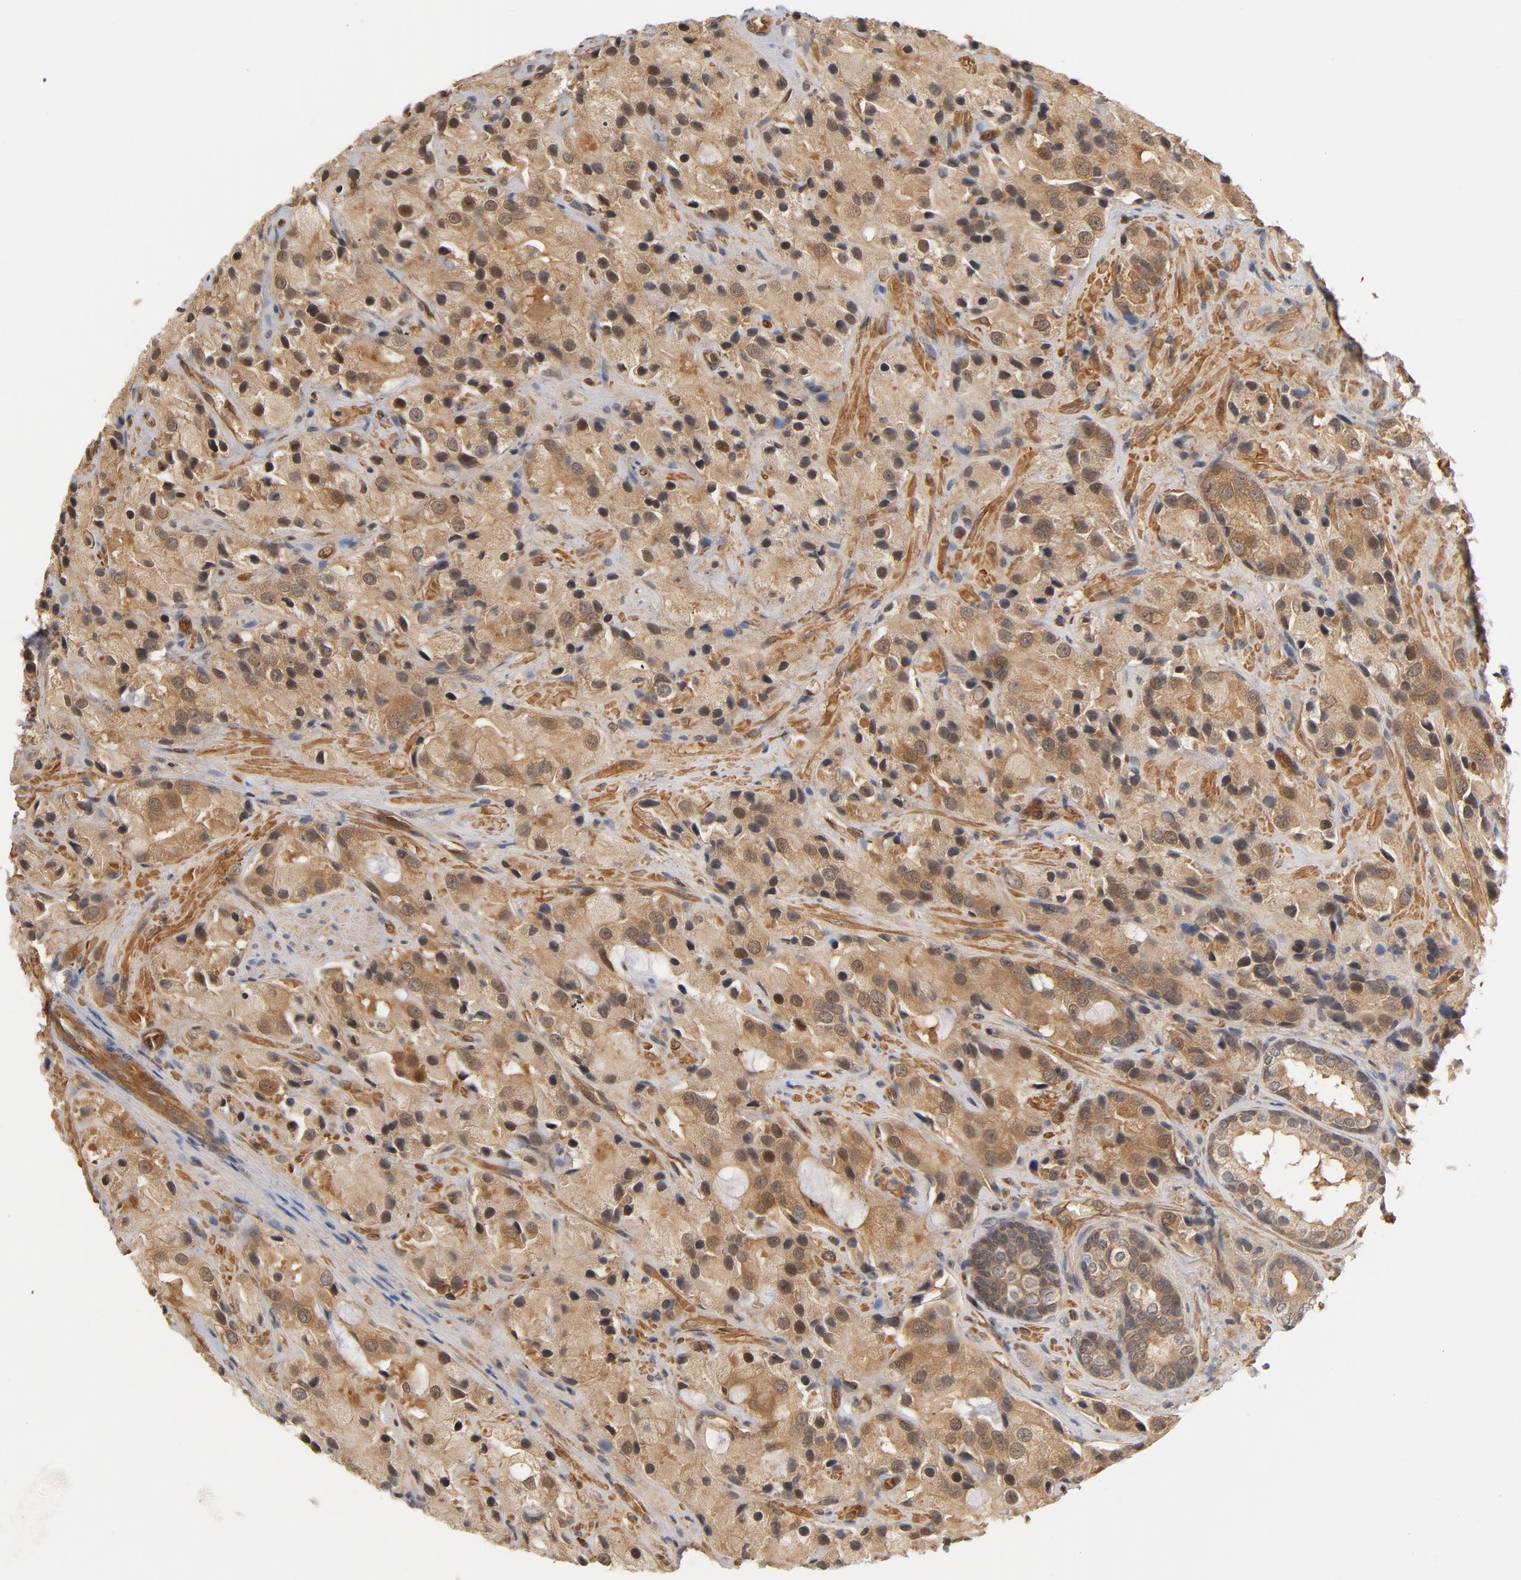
{"staining": {"intensity": "moderate", "quantity": ">75%", "location": "cytoplasmic/membranous"}, "tissue": "prostate cancer", "cell_type": "Tumor cells", "image_type": "cancer", "snomed": [{"axis": "morphology", "description": "Adenocarcinoma, High grade"}, {"axis": "topography", "description": "Prostate"}], "caption": "Moderate cytoplasmic/membranous protein positivity is seen in about >75% of tumor cells in high-grade adenocarcinoma (prostate).", "gene": "CDC37", "patient": {"sex": "male", "age": 70}}